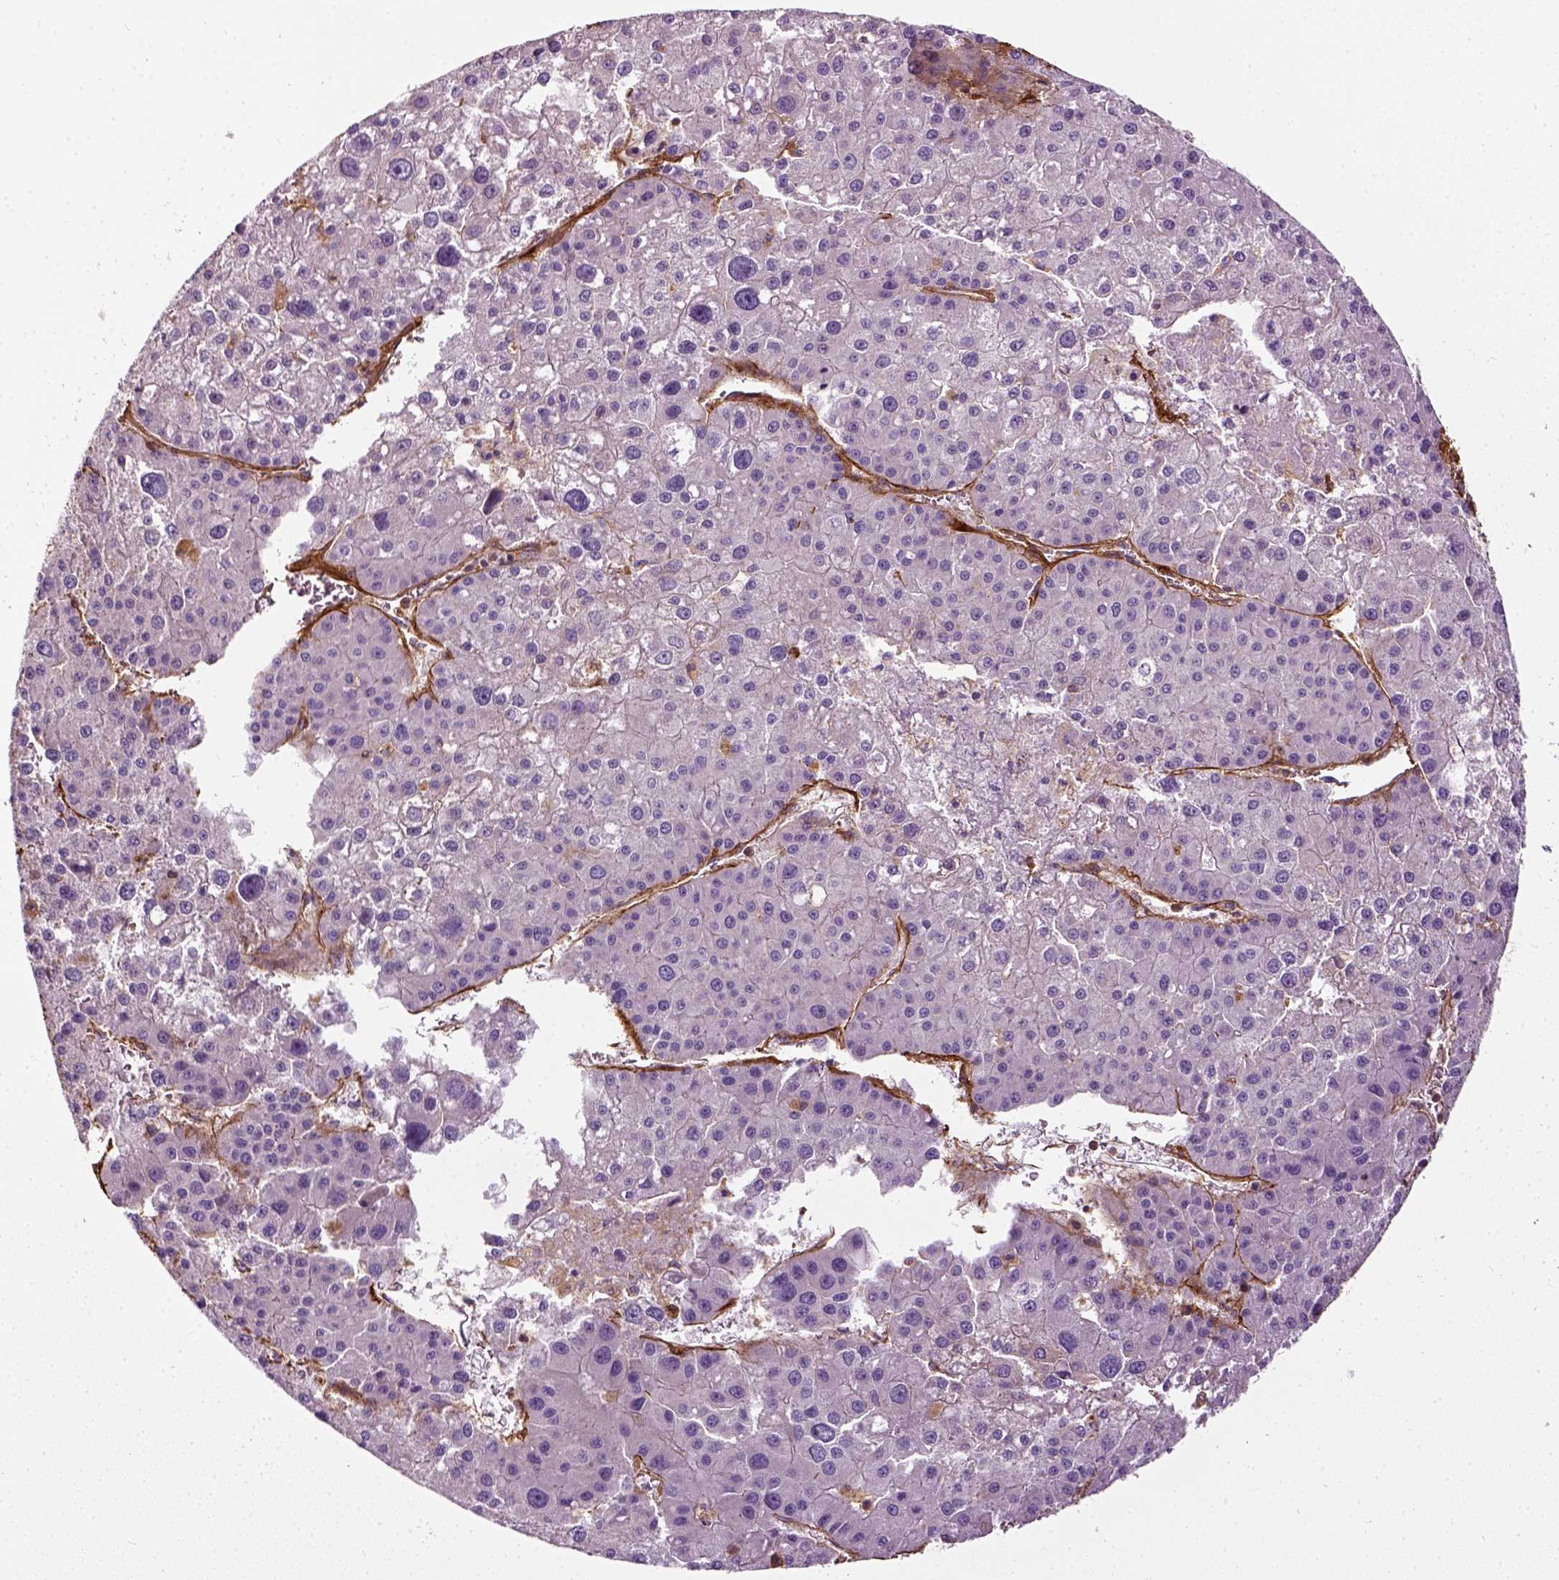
{"staining": {"intensity": "negative", "quantity": "none", "location": "none"}, "tissue": "liver cancer", "cell_type": "Tumor cells", "image_type": "cancer", "snomed": [{"axis": "morphology", "description": "Carcinoma, Hepatocellular, NOS"}, {"axis": "topography", "description": "Liver"}], "caption": "Immunohistochemistry (IHC) image of human liver cancer stained for a protein (brown), which shows no staining in tumor cells.", "gene": "COL6A2", "patient": {"sex": "male", "age": 73}}